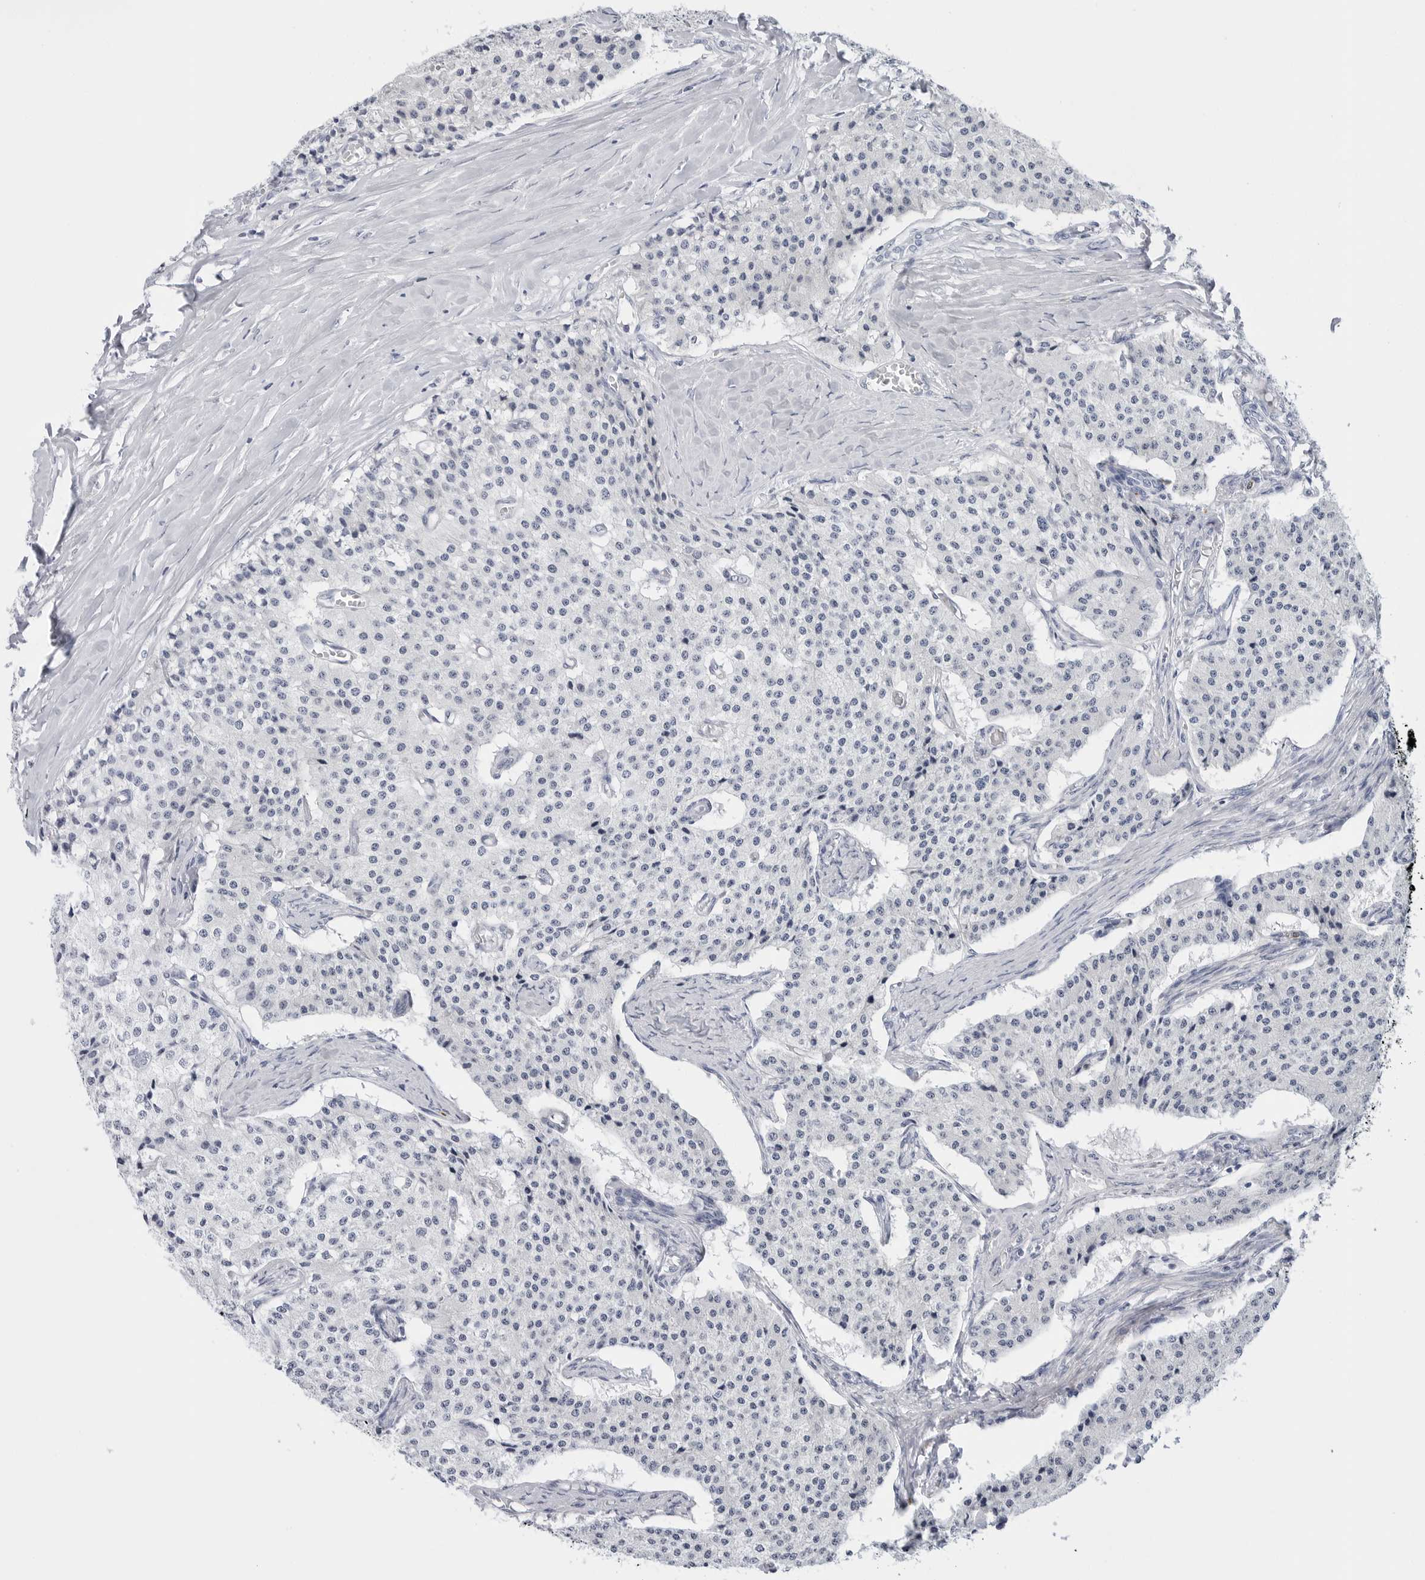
{"staining": {"intensity": "negative", "quantity": "none", "location": "none"}, "tissue": "carcinoid", "cell_type": "Tumor cells", "image_type": "cancer", "snomed": [{"axis": "morphology", "description": "Carcinoid, malignant, NOS"}, {"axis": "topography", "description": "Colon"}], "caption": "High power microscopy histopathology image of an immunohistochemistry image of carcinoid (malignant), revealing no significant staining in tumor cells. Brightfield microscopy of immunohistochemistry stained with DAB (brown) and hematoxylin (blue), captured at high magnification.", "gene": "HSPB7", "patient": {"sex": "female", "age": 52}}